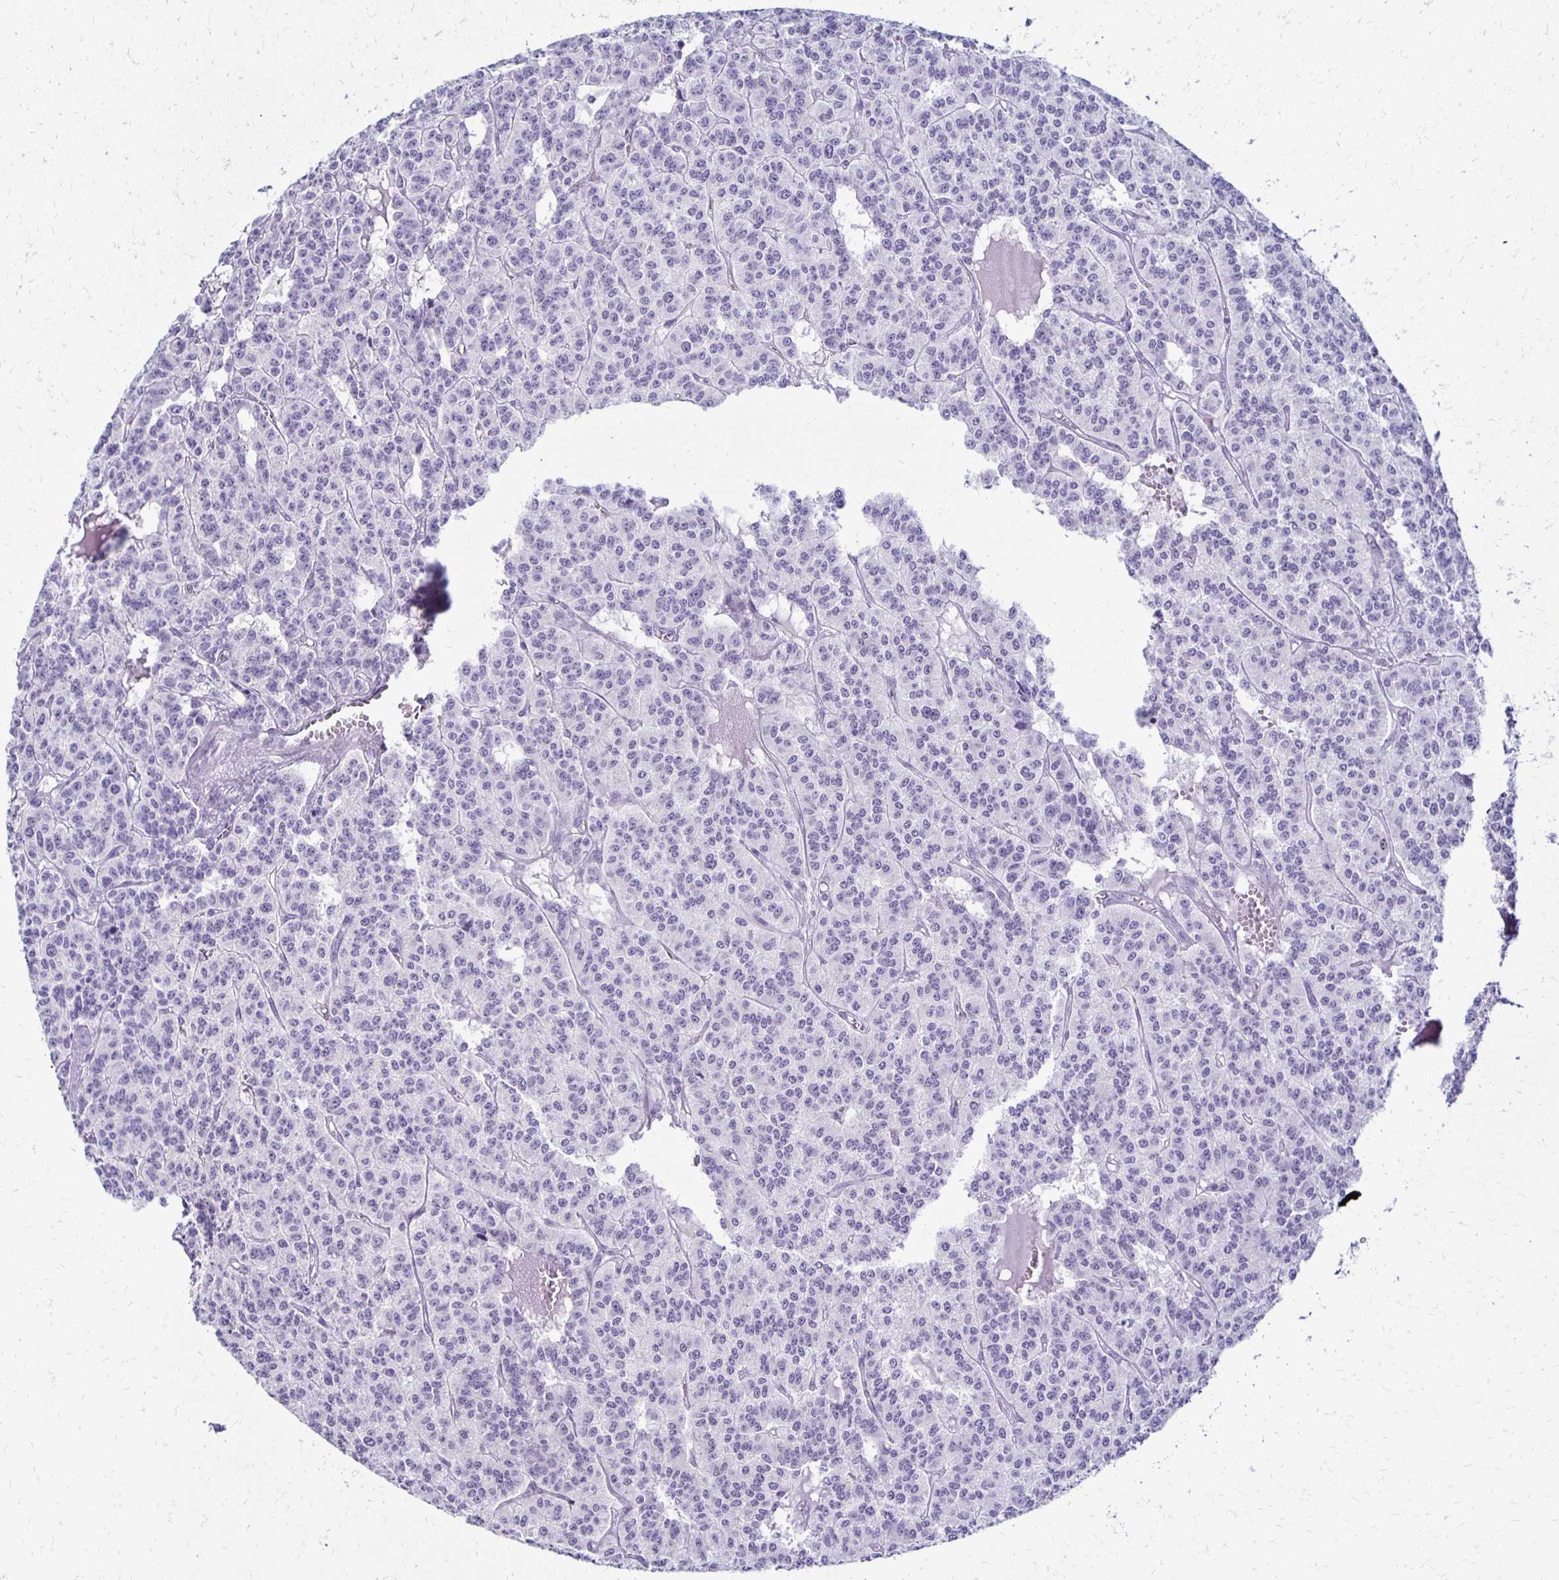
{"staining": {"intensity": "negative", "quantity": "none", "location": "none"}, "tissue": "carcinoid", "cell_type": "Tumor cells", "image_type": "cancer", "snomed": [{"axis": "morphology", "description": "Carcinoid, malignant, NOS"}, {"axis": "topography", "description": "Lung"}], "caption": "There is no significant staining in tumor cells of carcinoid.", "gene": "RYR1", "patient": {"sex": "female", "age": 71}}